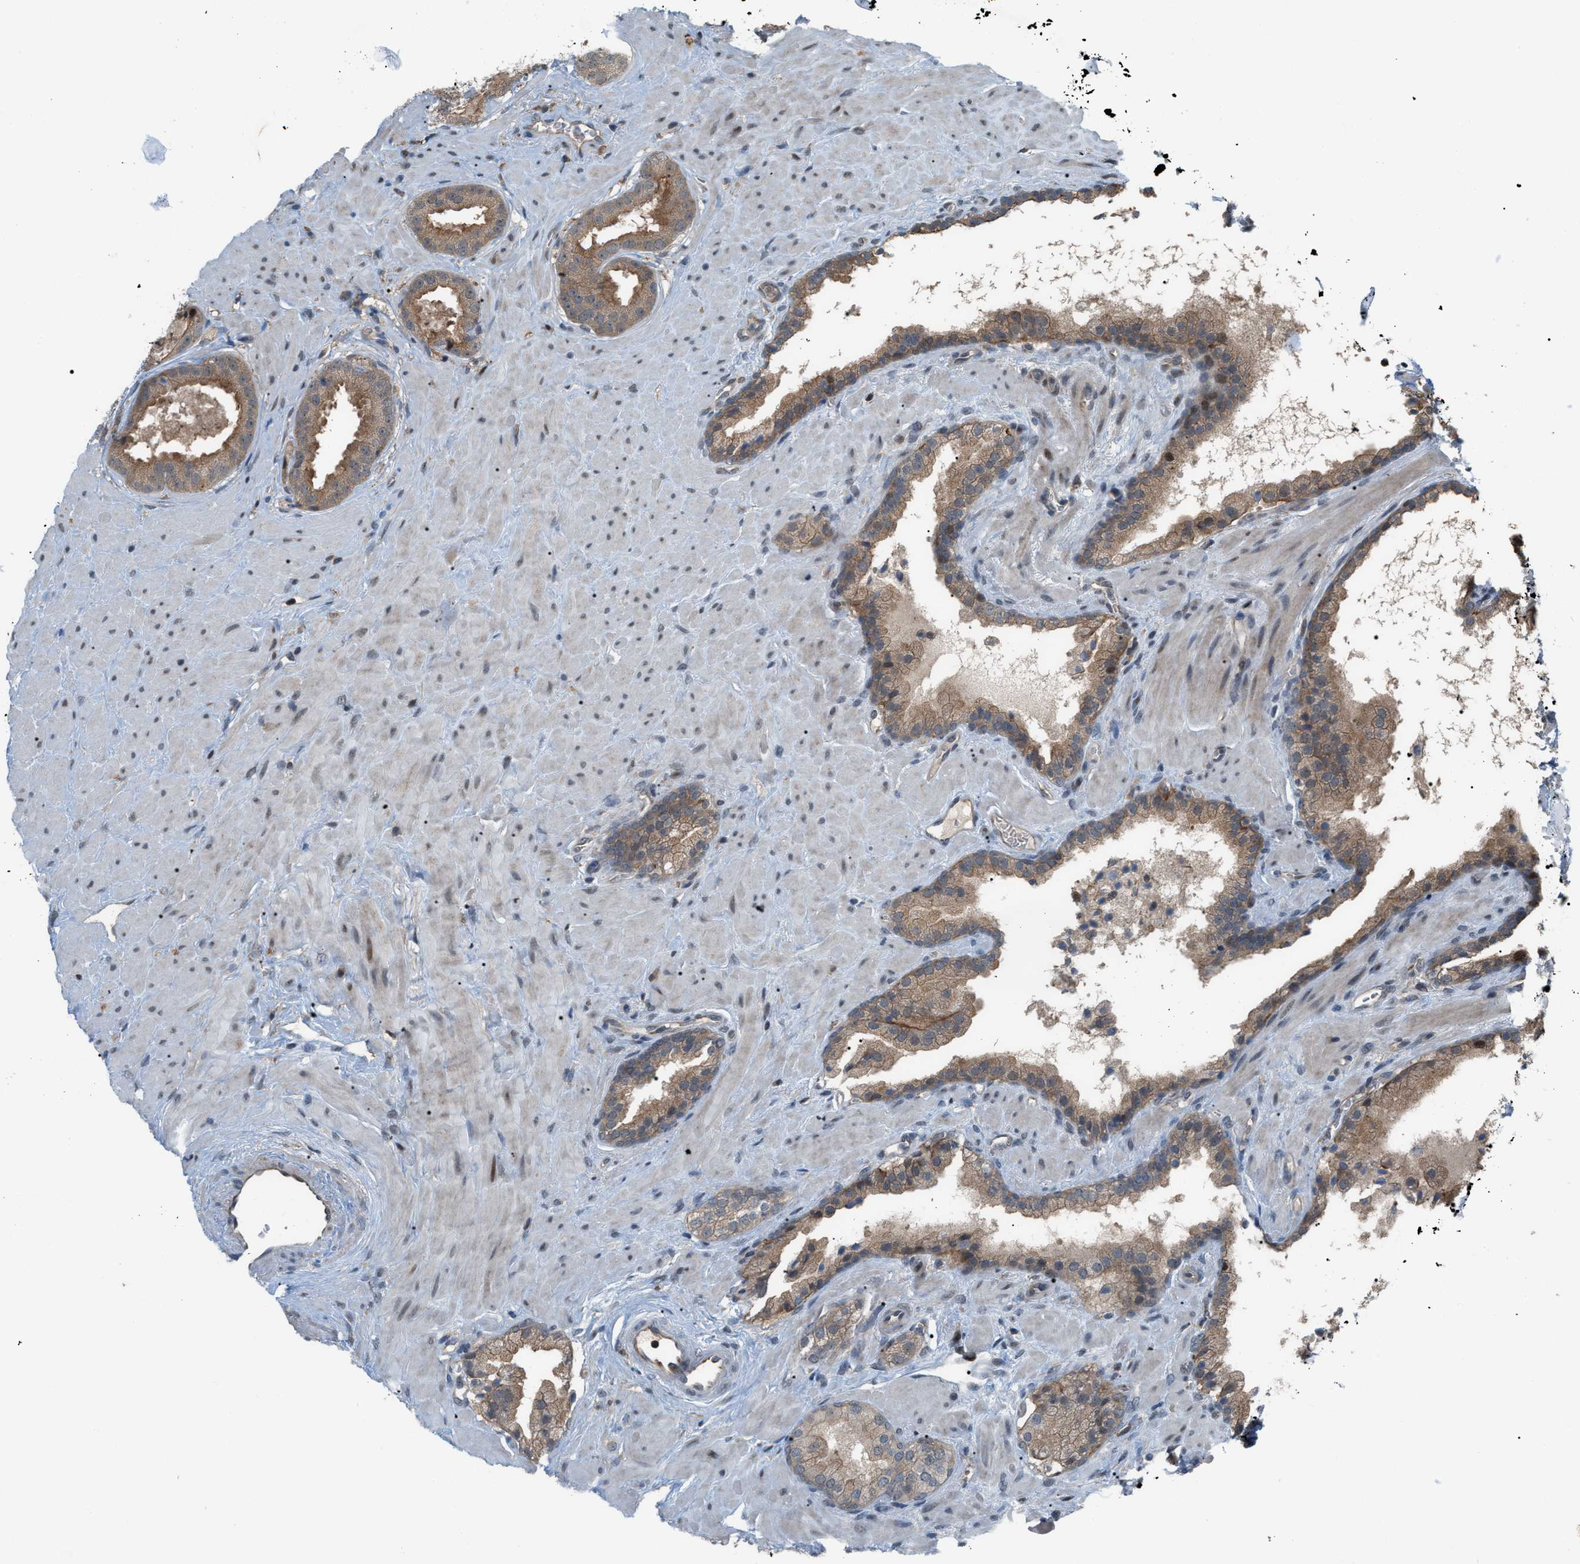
{"staining": {"intensity": "weak", "quantity": ">75%", "location": "cytoplasmic/membranous"}, "tissue": "prostate cancer", "cell_type": "Tumor cells", "image_type": "cancer", "snomed": [{"axis": "morphology", "description": "Adenocarcinoma, Low grade"}, {"axis": "topography", "description": "Prostate"}], "caption": "Protein positivity by immunohistochemistry demonstrates weak cytoplasmic/membranous positivity in approximately >75% of tumor cells in prostate cancer (adenocarcinoma (low-grade)).", "gene": "RFFL", "patient": {"sex": "male", "age": 71}}